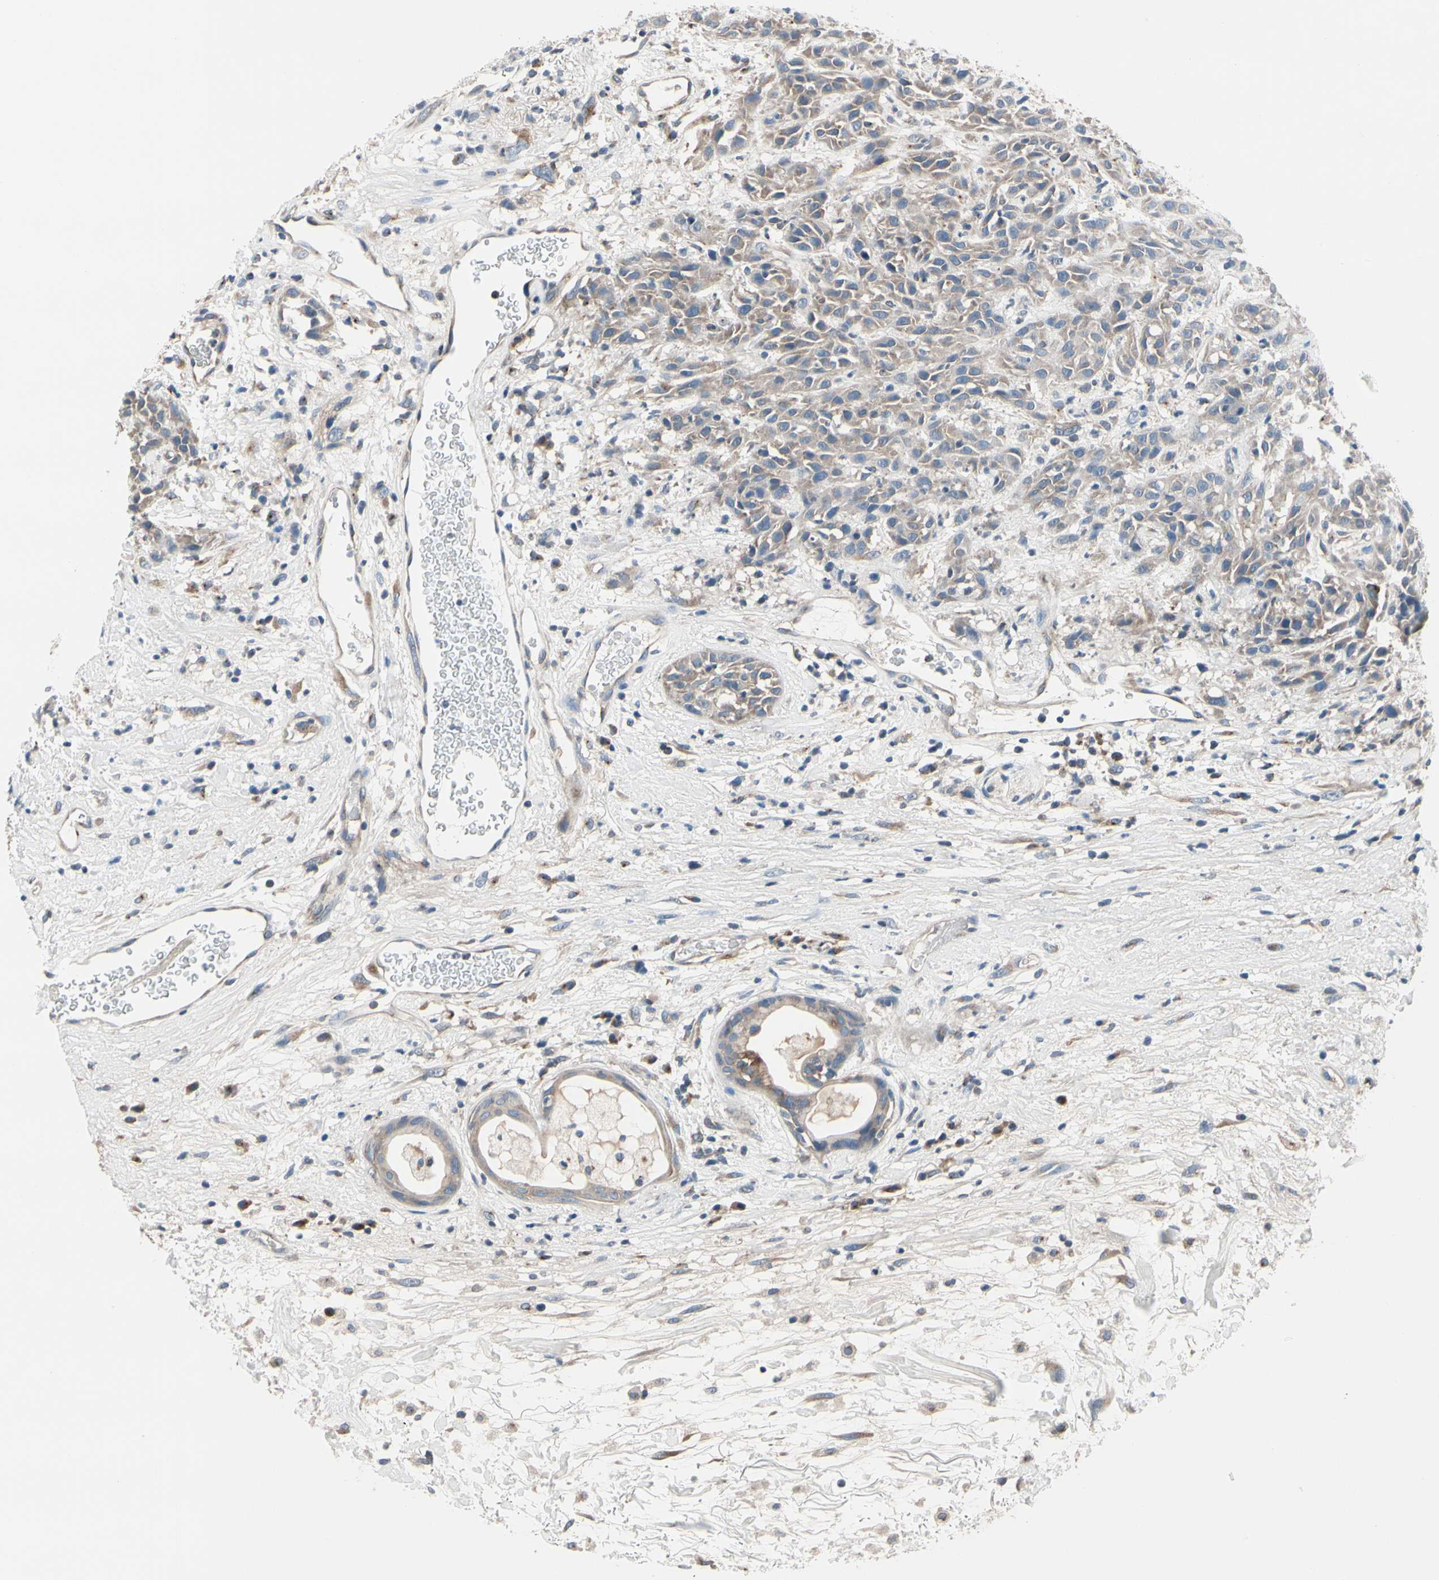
{"staining": {"intensity": "weak", "quantity": ">75%", "location": "cytoplasmic/membranous"}, "tissue": "head and neck cancer", "cell_type": "Tumor cells", "image_type": "cancer", "snomed": [{"axis": "morphology", "description": "Normal tissue, NOS"}, {"axis": "morphology", "description": "Squamous cell carcinoma, NOS"}, {"axis": "topography", "description": "Cartilage tissue"}, {"axis": "topography", "description": "Head-Neck"}], "caption": "Head and neck cancer (squamous cell carcinoma) tissue demonstrates weak cytoplasmic/membranous positivity in approximately >75% of tumor cells, visualized by immunohistochemistry.", "gene": "PRKAR2B", "patient": {"sex": "male", "age": 62}}